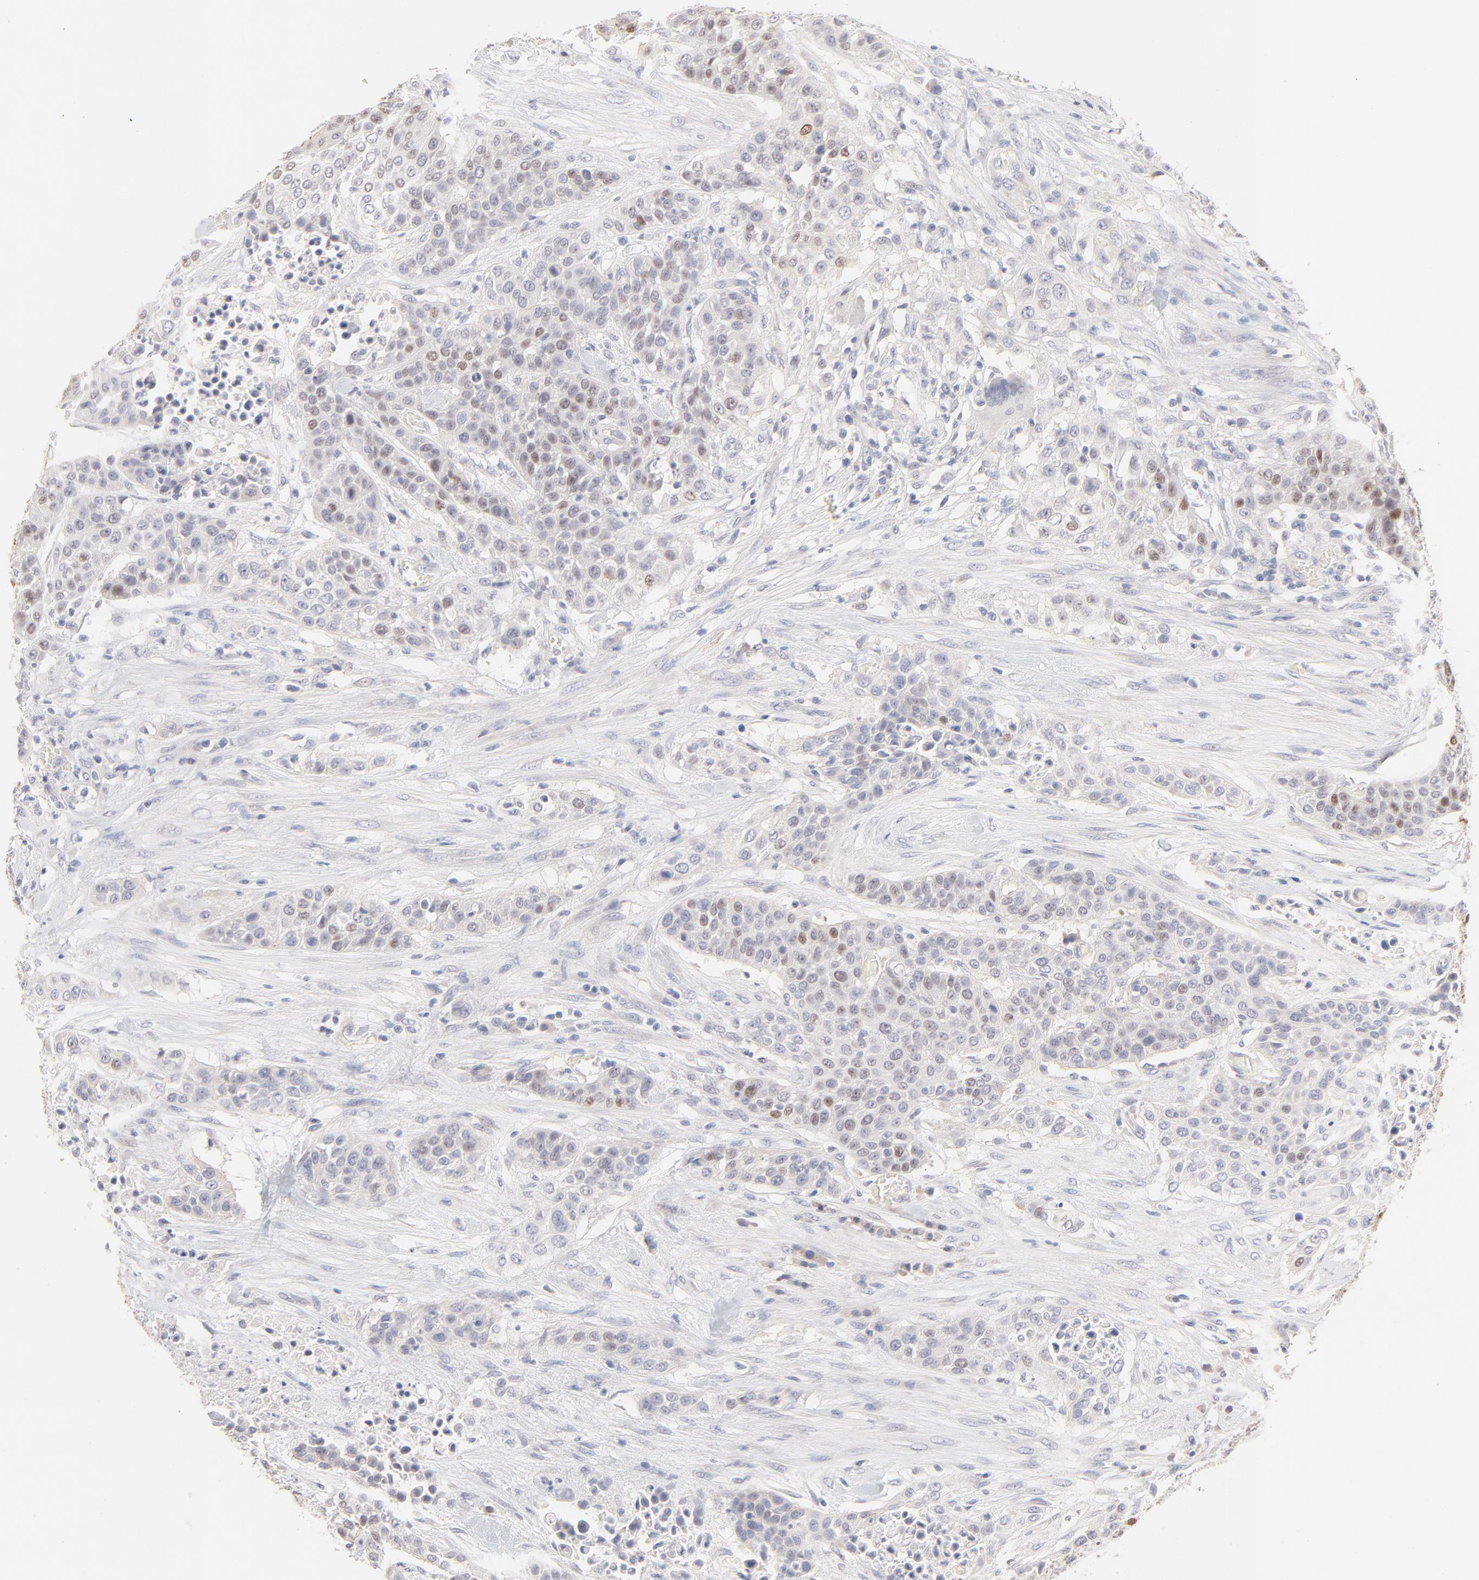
{"staining": {"intensity": "weak", "quantity": "<25%", "location": "nuclear"}, "tissue": "urothelial cancer", "cell_type": "Tumor cells", "image_type": "cancer", "snomed": [{"axis": "morphology", "description": "Urothelial carcinoma, High grade"}, {"axis": "topography", "description": "Urinary bladder"}], "caption": "DAB (3,3'-diaminobenzidine) immunohistochemical staining of urothelial cancer exhibits no significant positivity in tumor cells.", "gene": "ELF3", "patient": {"sex": "male", "age": 74}}